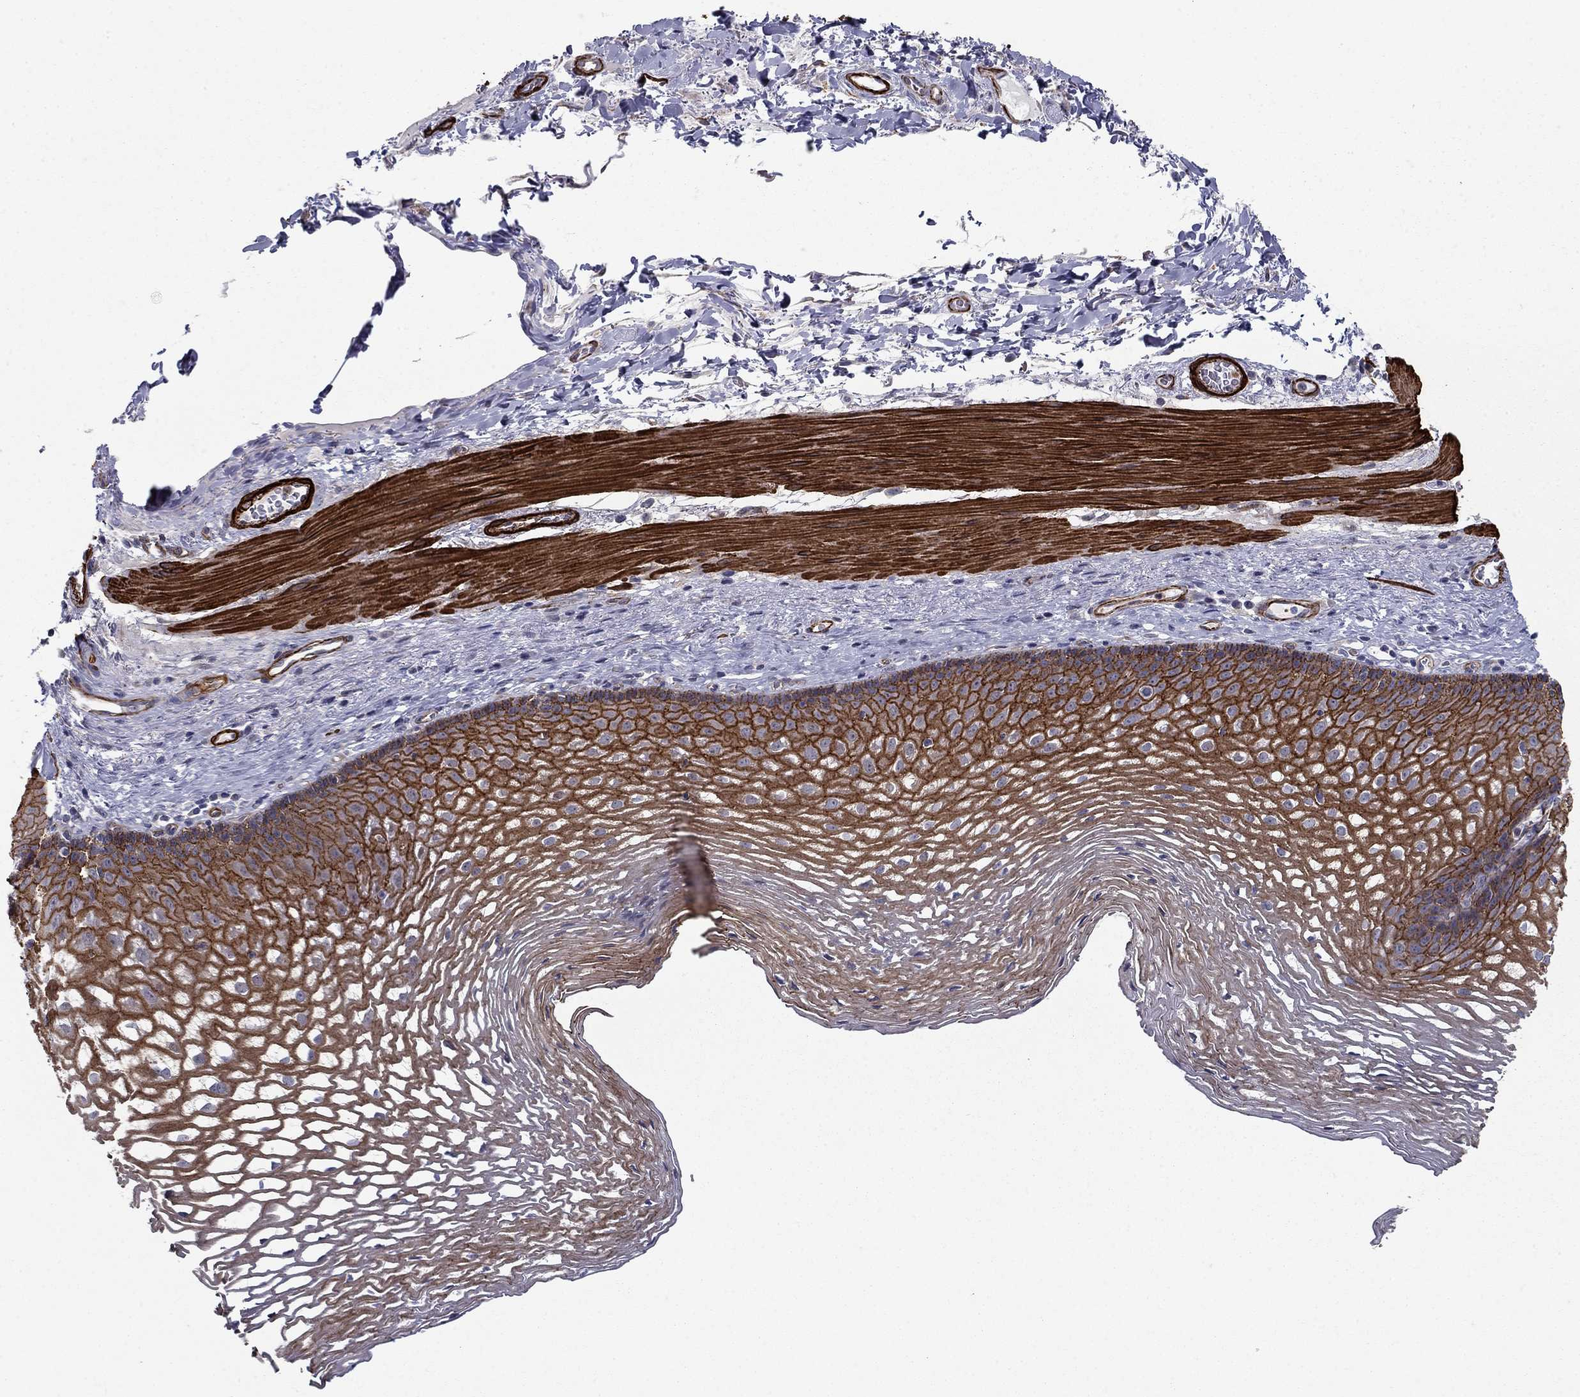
{"staining": {"intensity": "strong", "quantity": ">75%", "location": "cytoplasmic/membranous"}, "tissue": "esophagus", "cell_type": "Squamous epithelial cells", "image_type": "normal", "snomed": [{"axis": "morphology", "description": "Normal tissue, NOS"}, {"axis": "topography", "description": "Esophagus"}], "caption": "IHC (DAB (3,3'-diaminobenzidine)) staining of unremarkable human esophagus exhibits strong cytoplasmic/membranous protein staining in approximately >75% of squamous epithelial cells. (DAB IHC, brown staining for protein, blue staining for nuclei).", "gene": "KRBA1", "patient": {"sex": "male", "age": 76}}